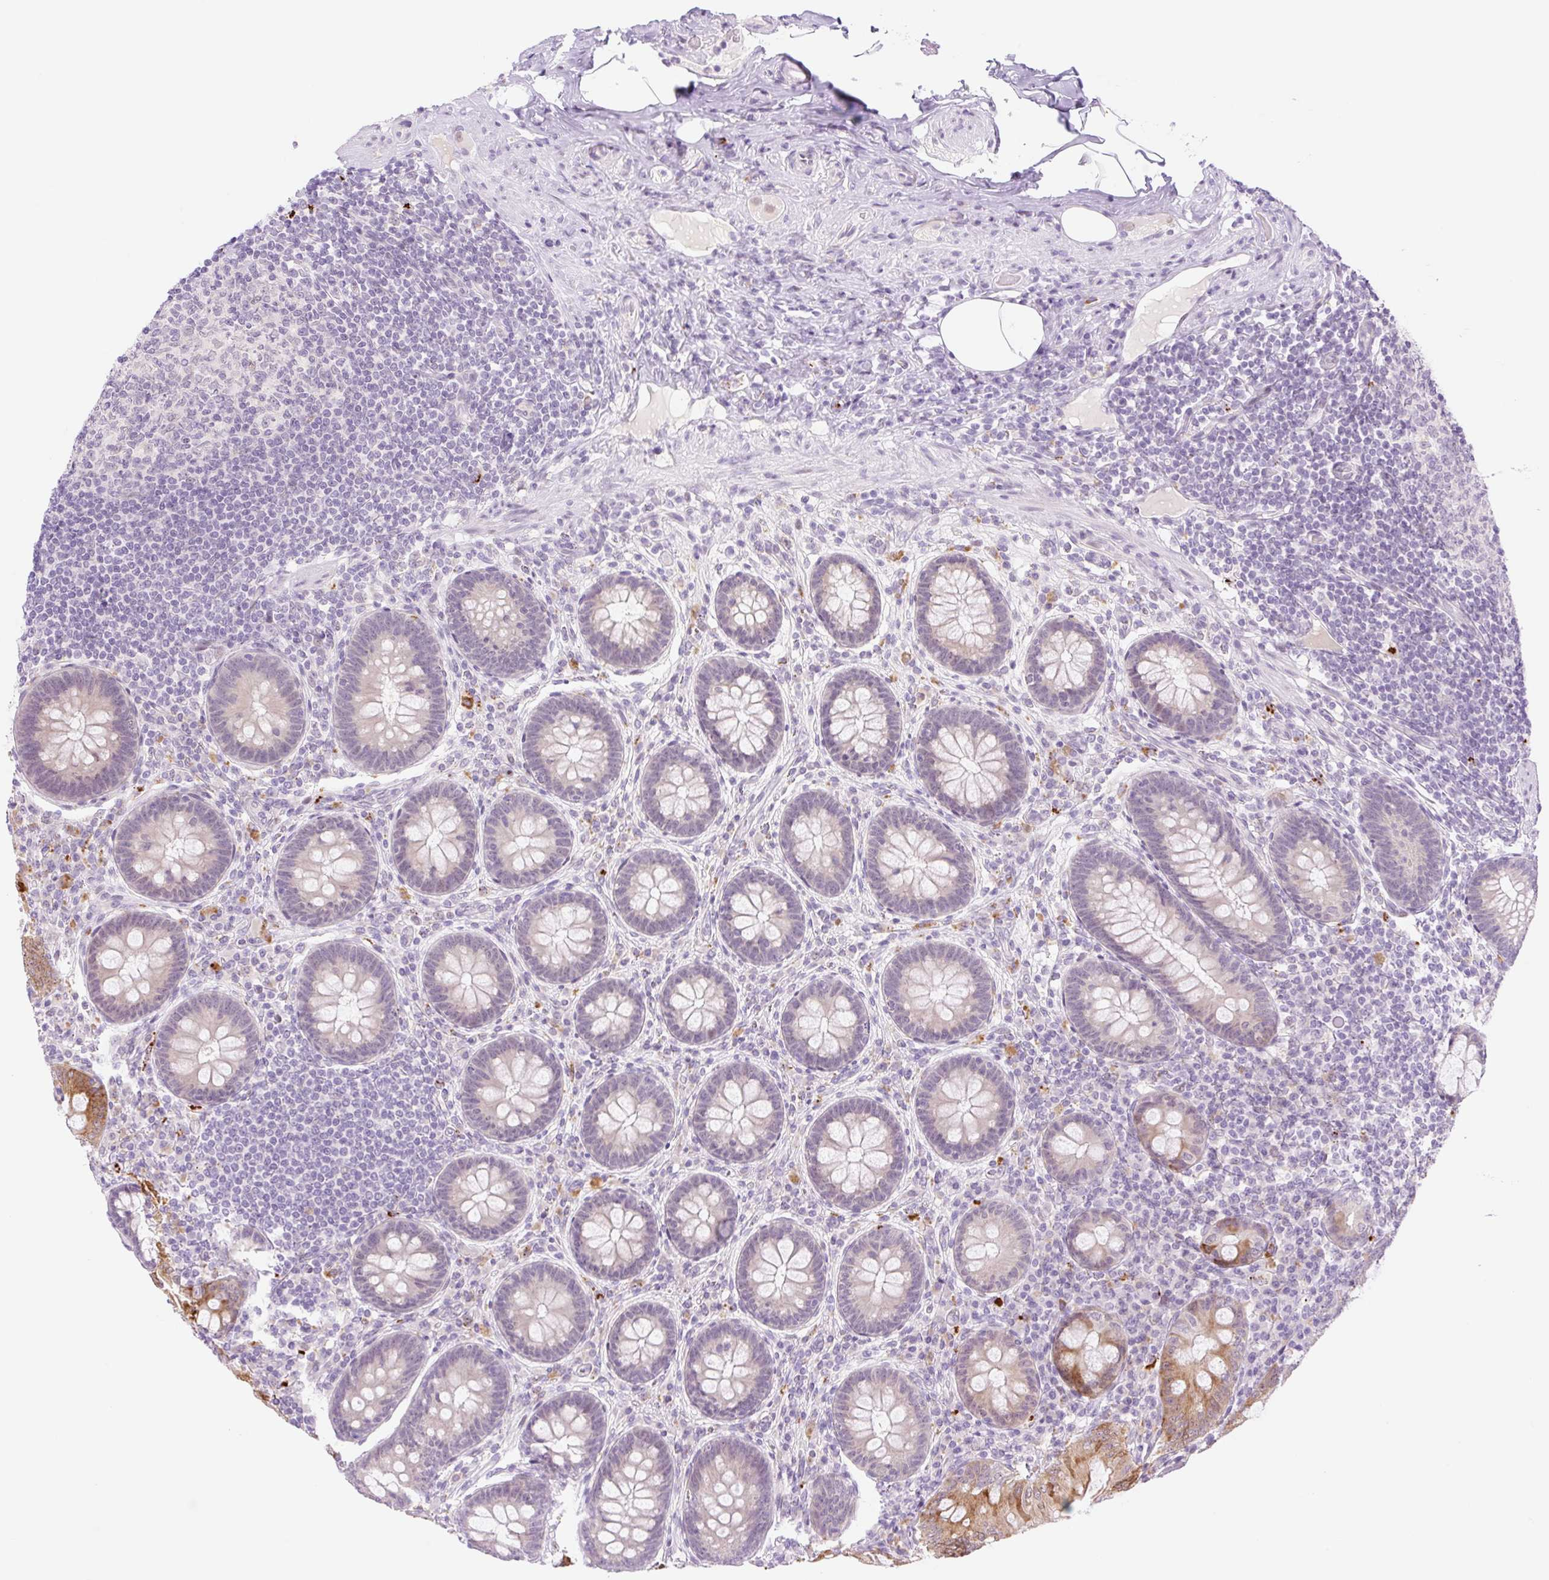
{"staining": {"intensity": "moderate", "quantity": "<25%", "location": "cytoplasmic/membranous"}, "tissue": "appendix", "cell_type": "Glandular cells", "image_type": "normal", "snomed": [{"axis": "morphology", "description": "Normal tissue, NOS"}, {"axis": "topography", "description": "Appendix"}], "caption": "DAB immunohistochemical staining of normal human appendix demonstrates moderate cytoplasmic/membranous protein positivity in approximately <25% of glandular cells.", "gene": "SPRYD4", "patient": {"sex": "male", "age": 71}}